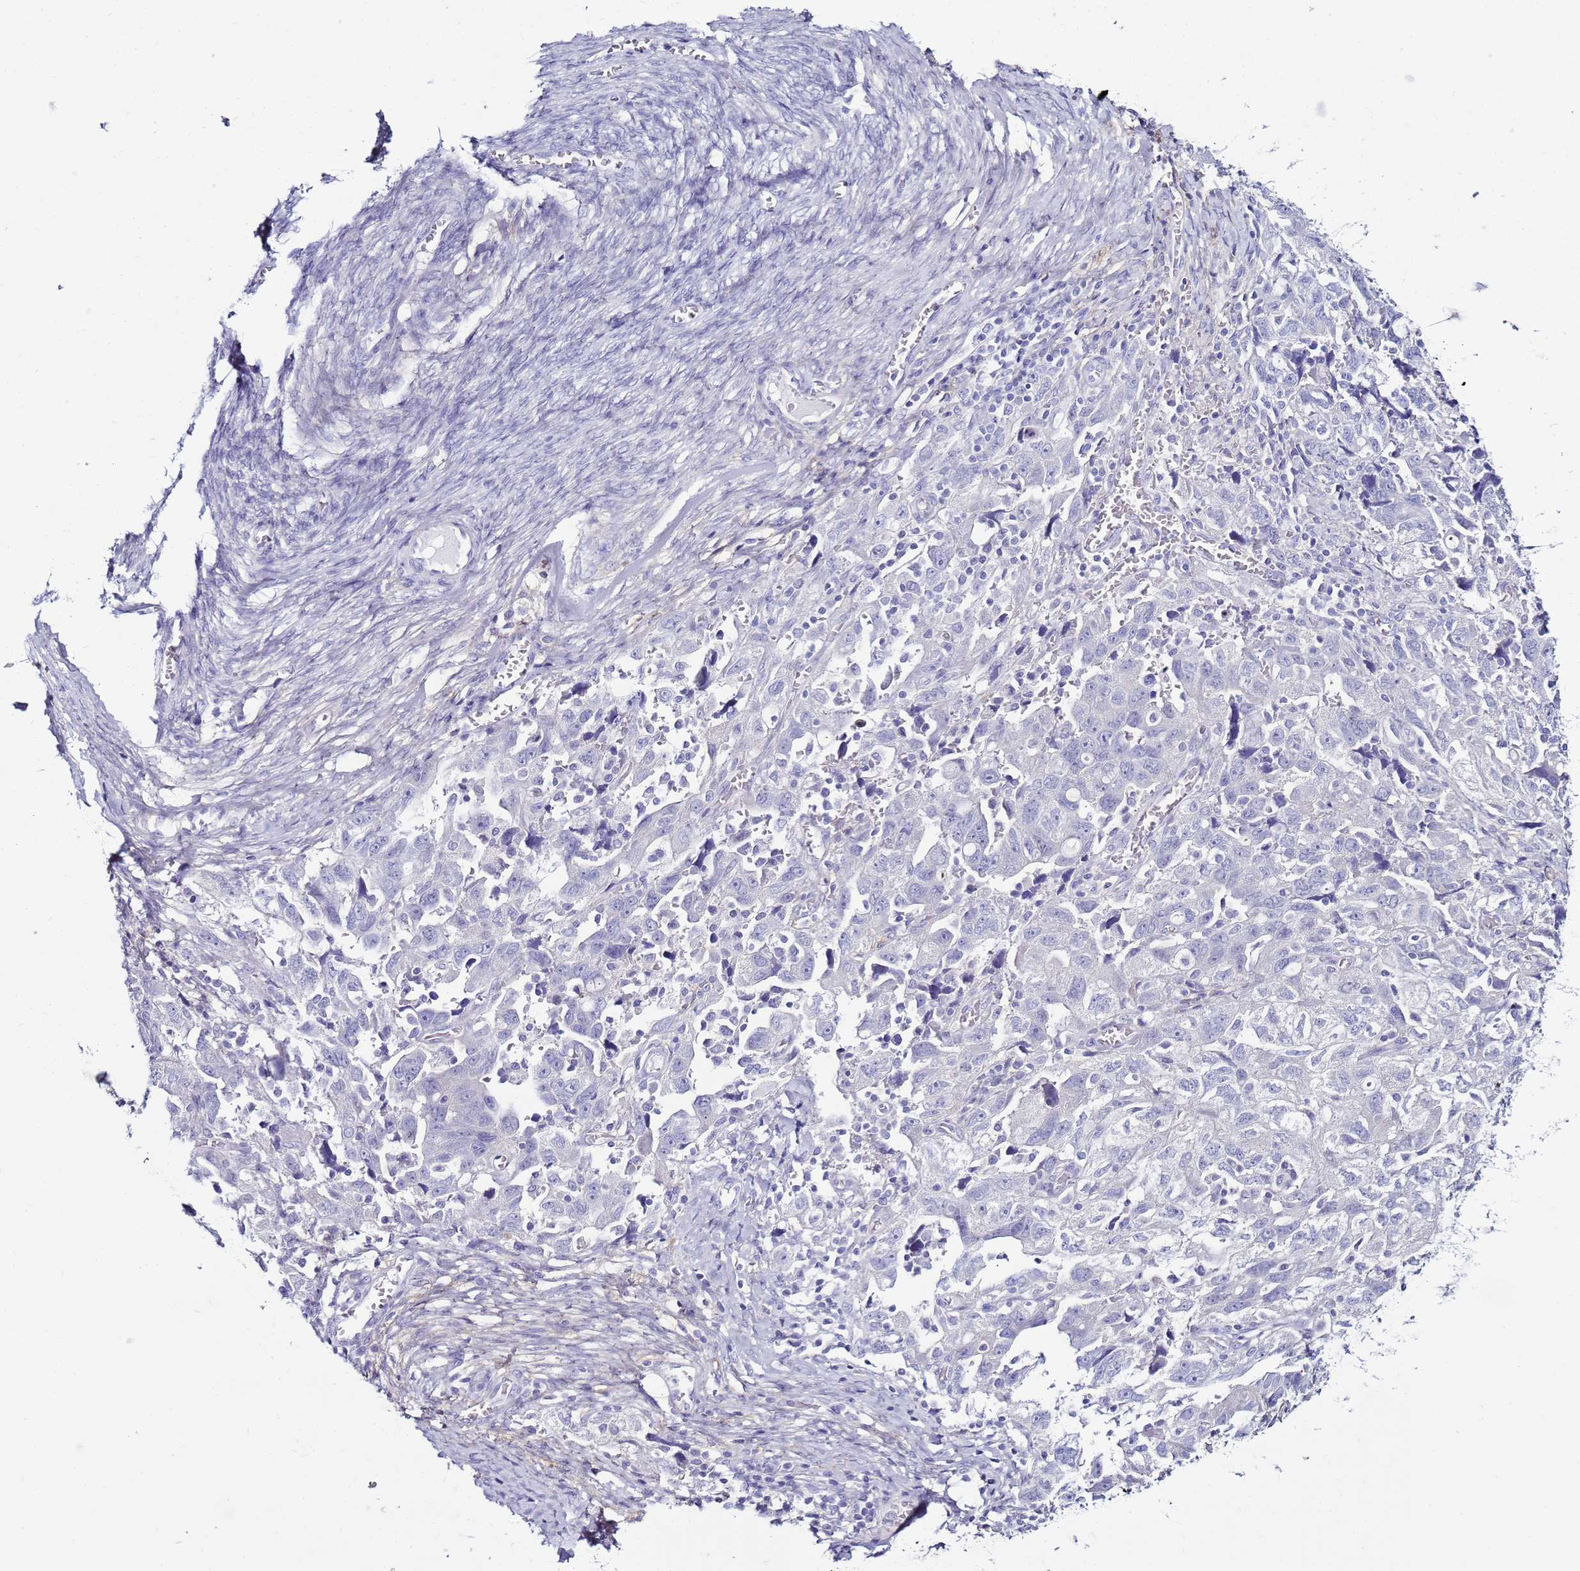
{"staining": {"intensity": "negative", "quantity": "none", "location": "none"}, "tissue": "ovarian cancer", "cell_type": "Tumor cells", "image_type": "cancer", "snomed": [{"axis": "morphology", "description": "Carcinoma, NOS"}, {"axis": "morphology", "description": "Cystadenocarcinoma, serous, NOS"}, {"axis": "topography", "description": "Ovary"}], "caption": "The immunohistochemistry micrograph has no significant expression in tumor cells of ovarian cancer tissue.", "gene": "GPN3", "patient": {"sex": "female", "age": 69}}